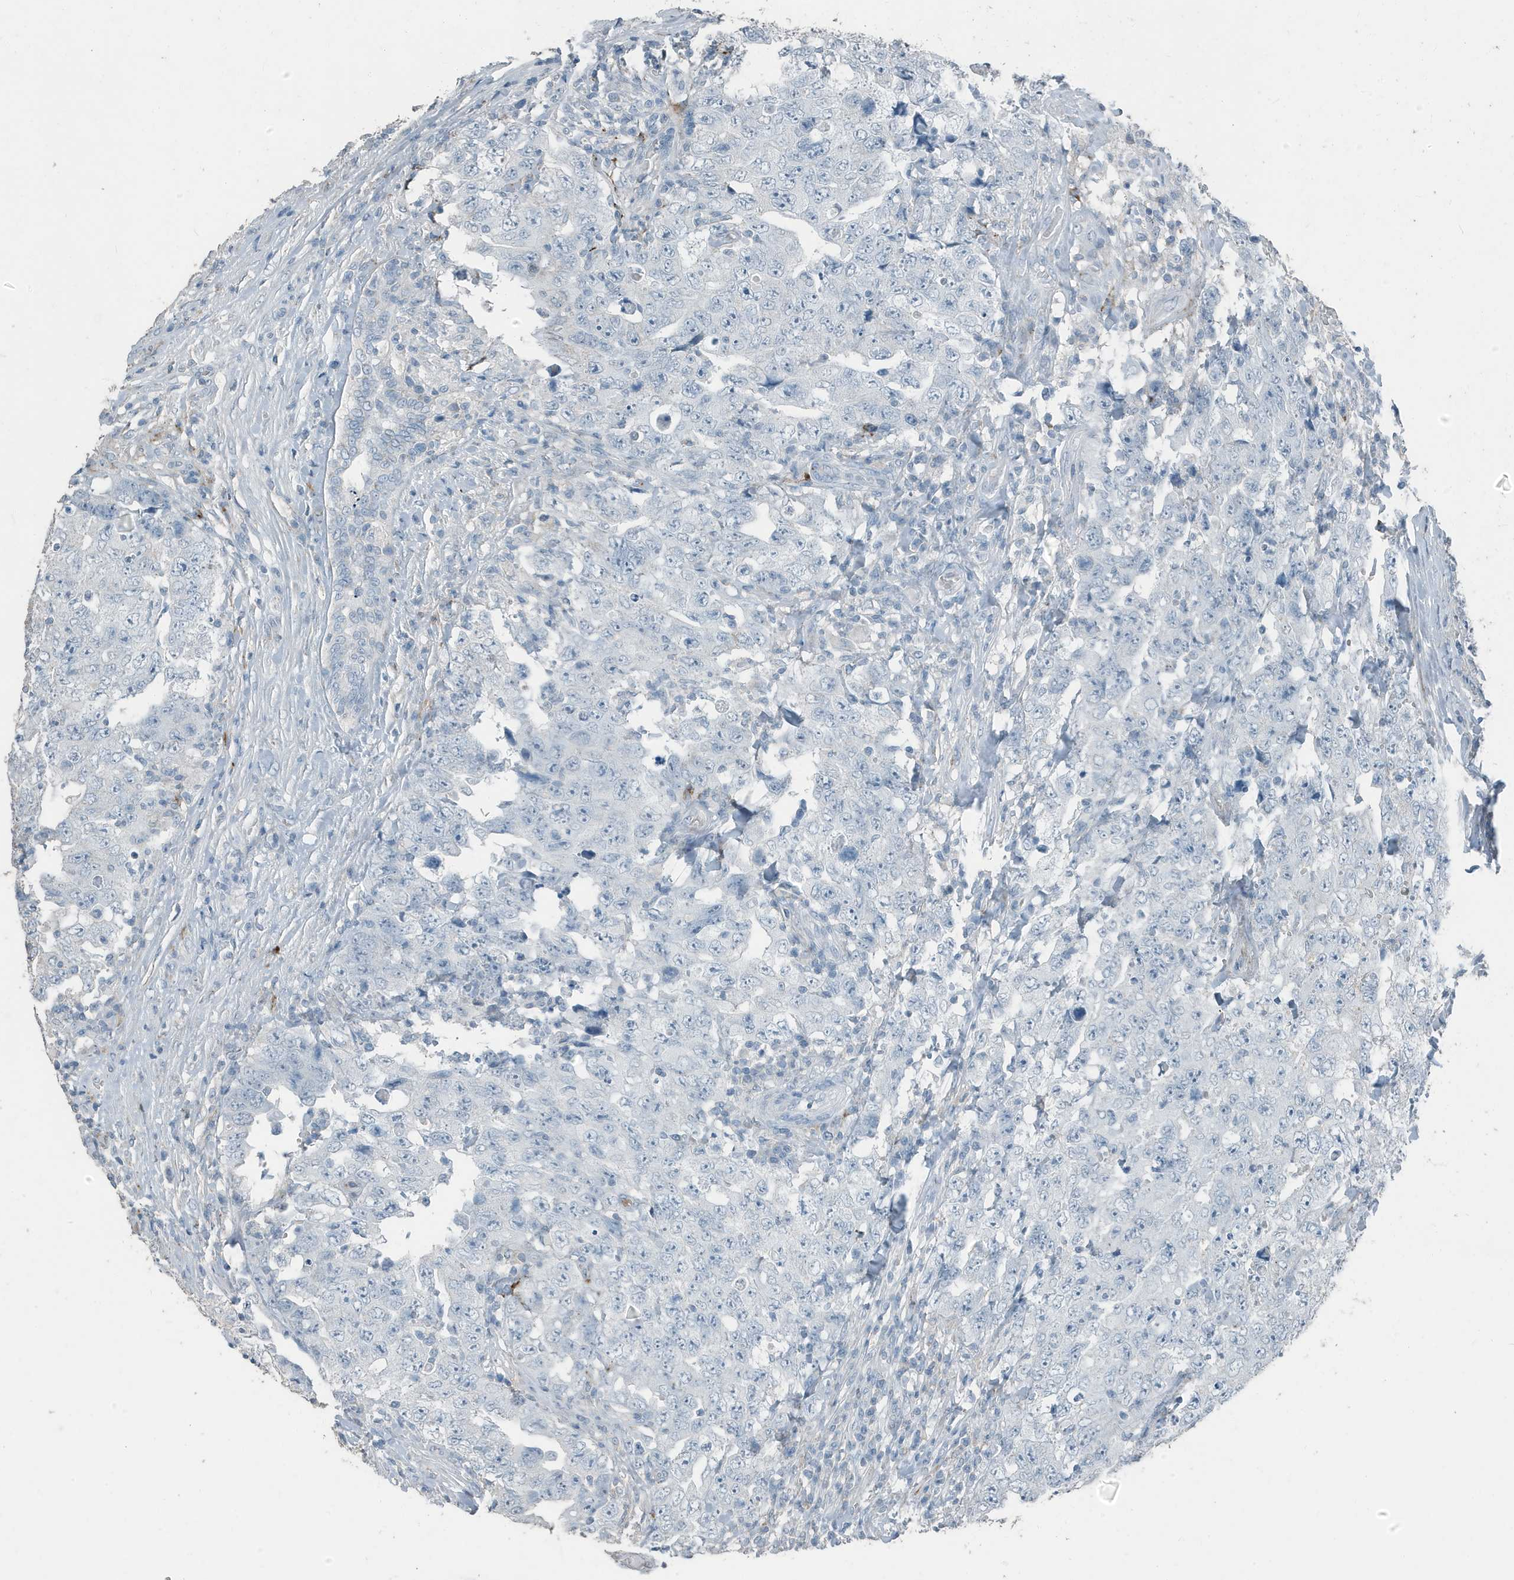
{"staining": {"intensity": "negative", "quantity": "none", "location": "none"}, "tissue": "testis cancer", "cell_type": "Tumor cells", "image_type": "cancer", "snomed": [{"axis": "morphology", "description": "Carcinoma, Embryonal, NOS"}, {"axis": "topography", "description": "Testis"}], "caption": "Tumor cells are negative for brown protein staining in testis cancer (embryonal carcinoma).", "gene": "FAM162A", "patient": {"sex": "male", "age": 26}}